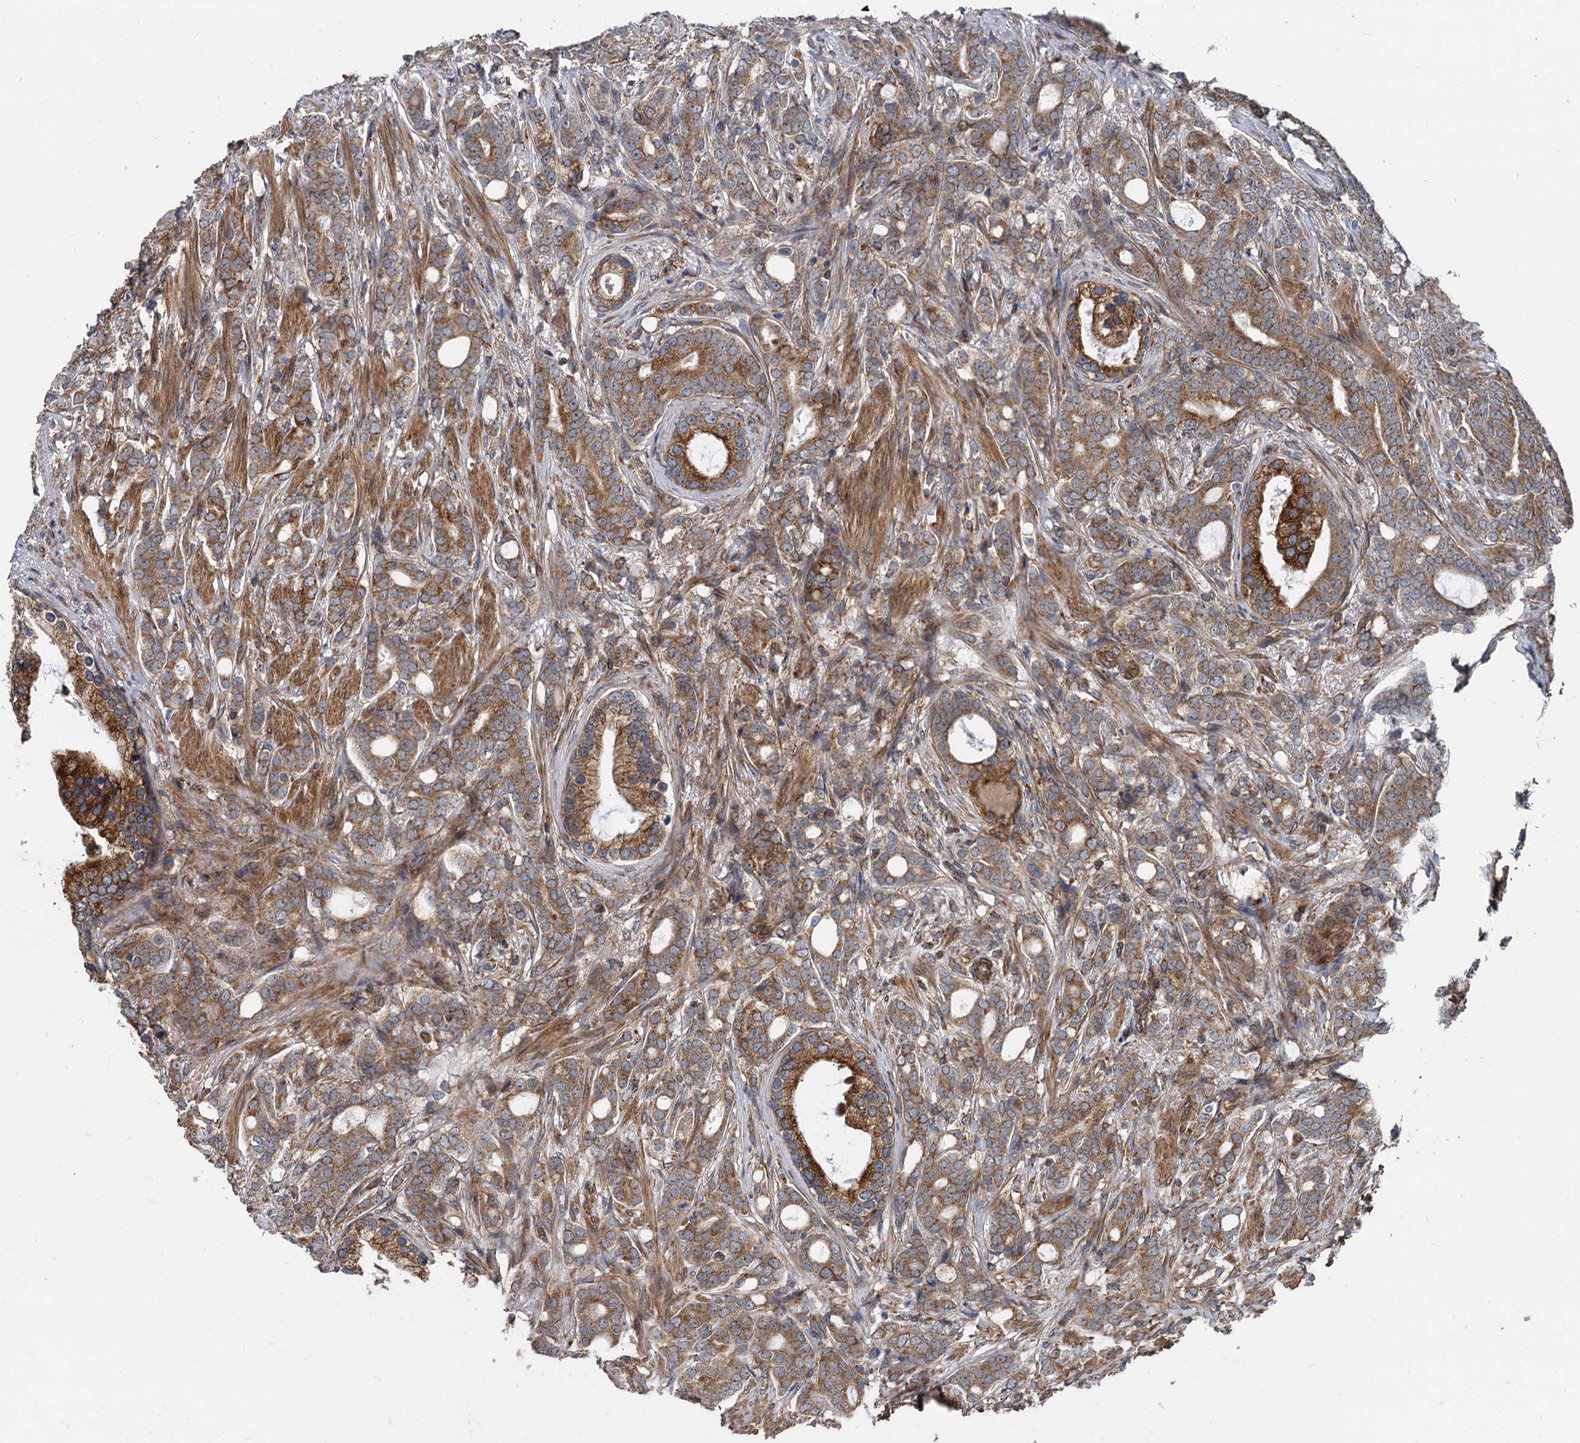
{"staining": {"intensity": "strong", "quantity": ">75%", "location": "cytoplasmic/membranous"}, "tissue": "prostate cancer", "cell_type": "Tumor cells", "image_type": "cancer", "snomed": [{"axis": "morphology", "description": "Adenocarcinoma, Low grade"}, {"axis": "topography", "description": "Prostate"}], "caption": "Adenocarcinoma (low-grade) (prostate) stained with DAB immunohistochemistry reveals high levels of strong cytoplasmic/membranous positivity in approximately >75% of tumor cells.", "gene": "STIM1", "patient": {"sex": "male", "age": 71}}